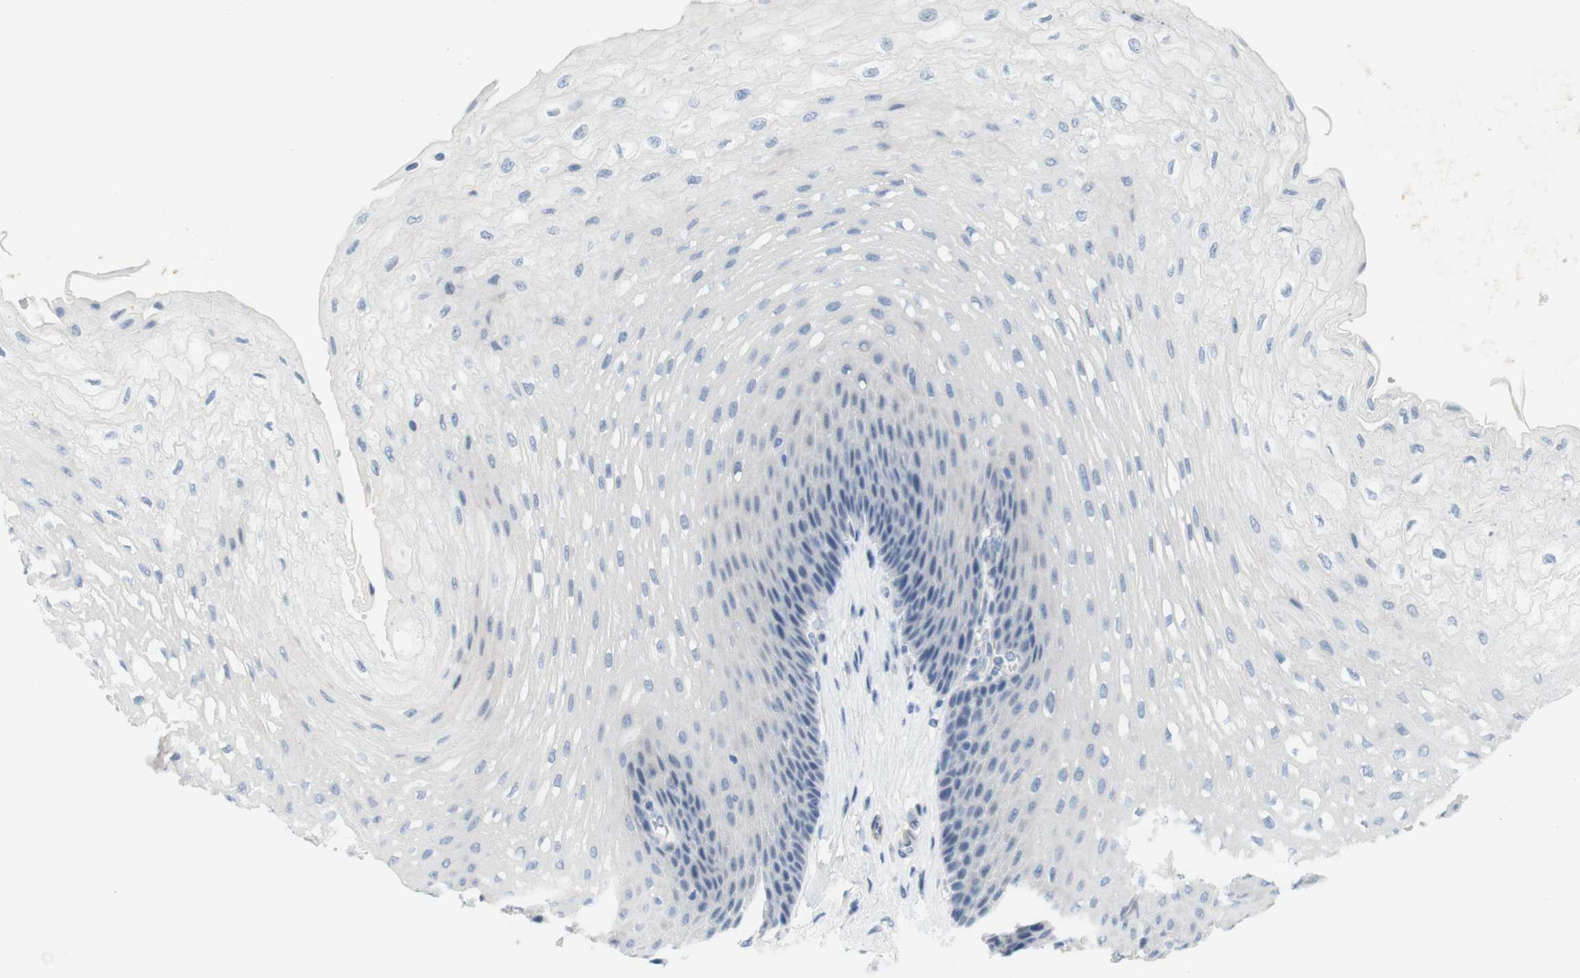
{"staining": {"intensity": "negative", "quantity": "none", "location": "none"}, "tissue": "esophagus", "cell_type": "Squamous epithelial cells", "image_type": "normal", "snomed": [{"axis": "morphology", "description": "Normal tissue, NOS"}, {"axis": "topography", "description": "Esophagus"}], "caption": "High magnification brightfield microscopy of unremarkable esophagus stained with DAB (3,3'-diaminobenzidine) (brown) and counterstained with hematoxylin (blue): squamous epithelial cells show no significant expression. (DAB (3,3'-diaminobenzidine) immunohistochemistry (IHC), high magnification).", "gene": "HRH2", "patient": {"sex": "female", "age": 72}}